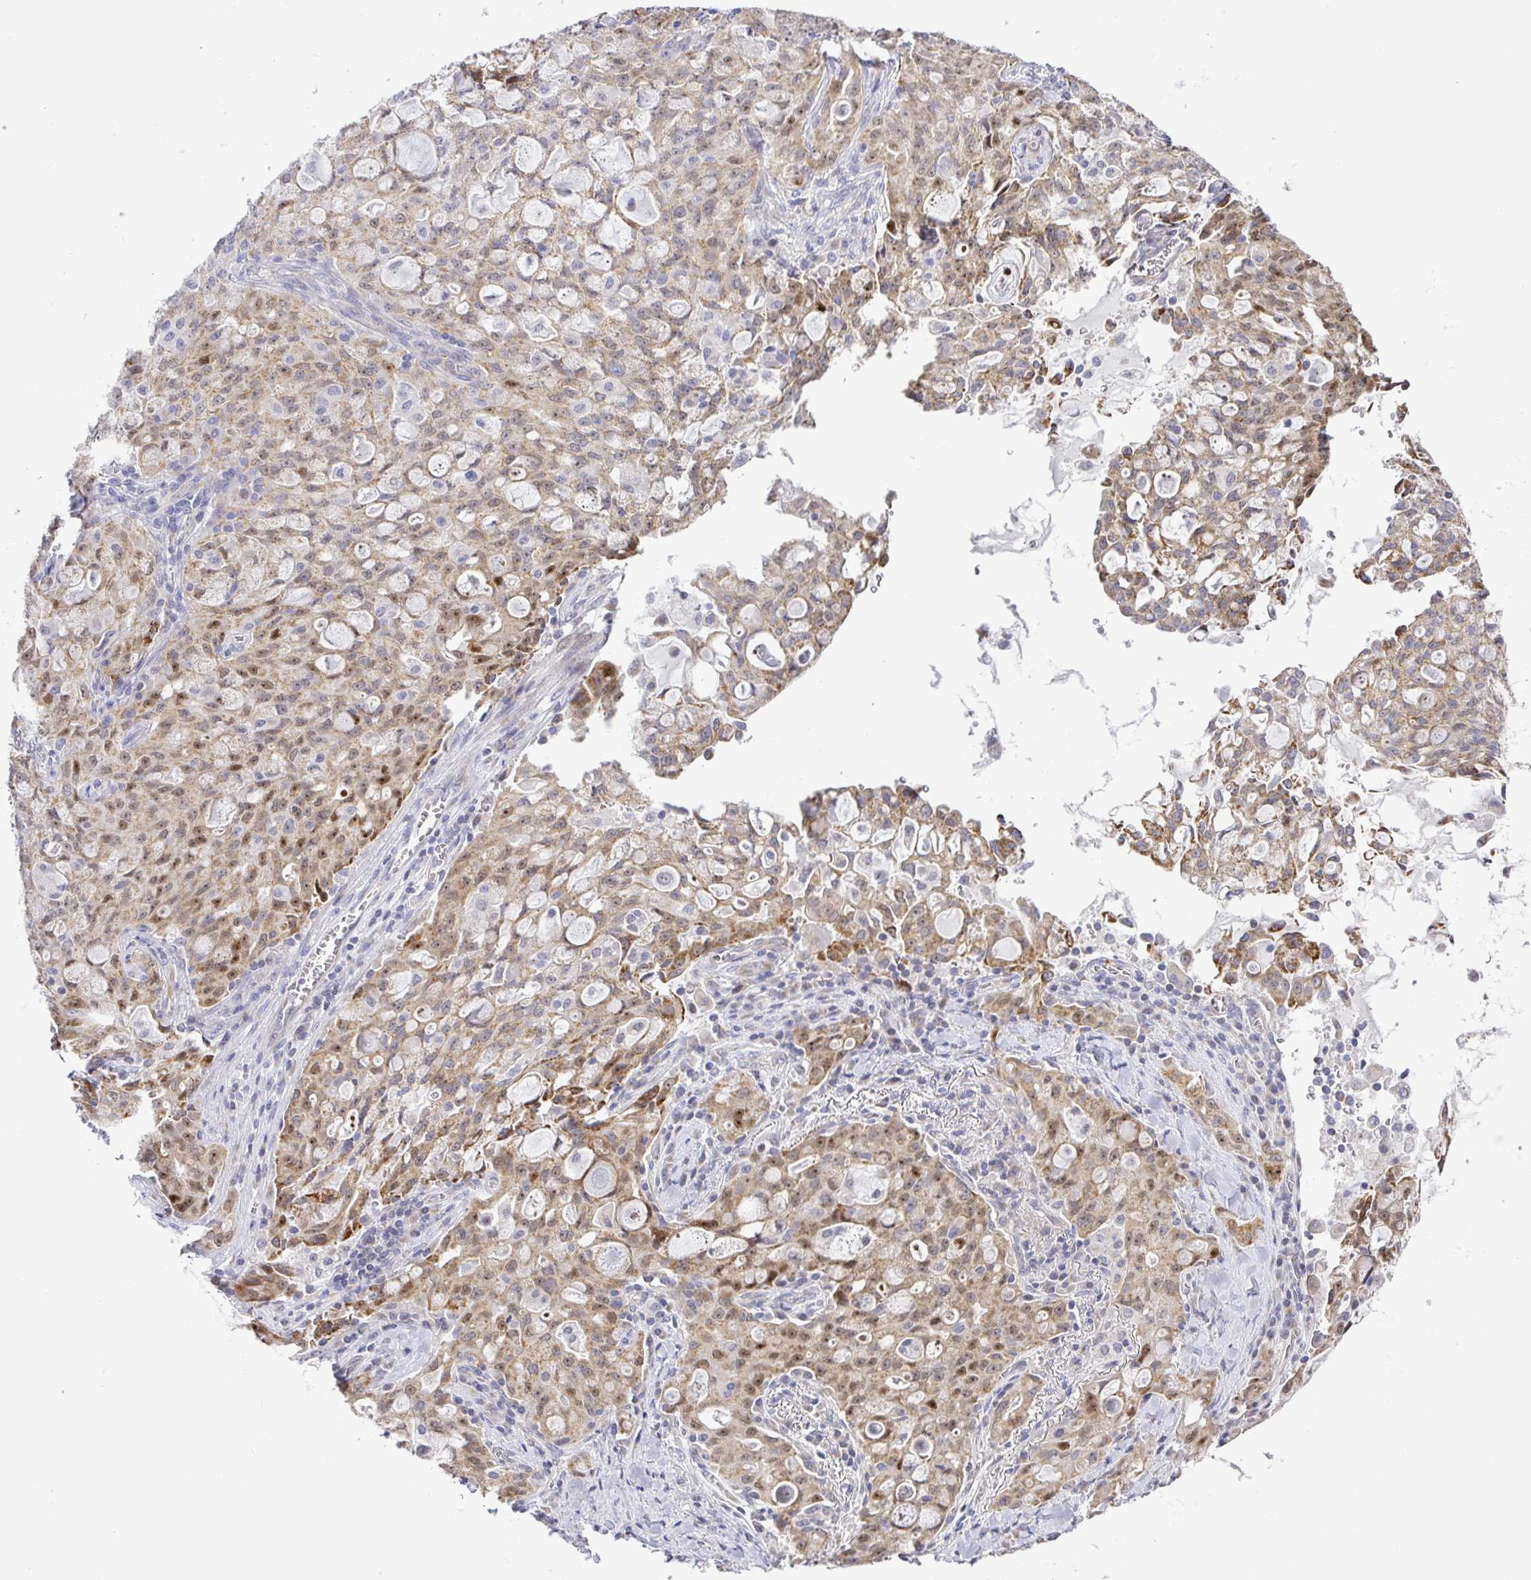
{"staining": {"intensity": "moderate", "quantity": "25%-75%", "location": "cytoplasmic/membranous,nuclear"}, "tissue": "lung cancer", "cell_type": "Tumor cells", "image_type": "cancer", "snomed": [{"axis": "morphology", "description": "Adenocarcinoma, NOS"}, {"axis": "topography", "description": "Lung"}], "caption": "DAB (3,3'-diaminobenzidine) immunohistochemical staining of lung cancer reveals moderate cytoplasmic/membranous and nuclear protein expression in approximately 25%-75% of tumor cells. (IHC, brightfield microscopy, high magnification).", "gene": "CIT", "patient": {"sex": "female", "age": 44}}